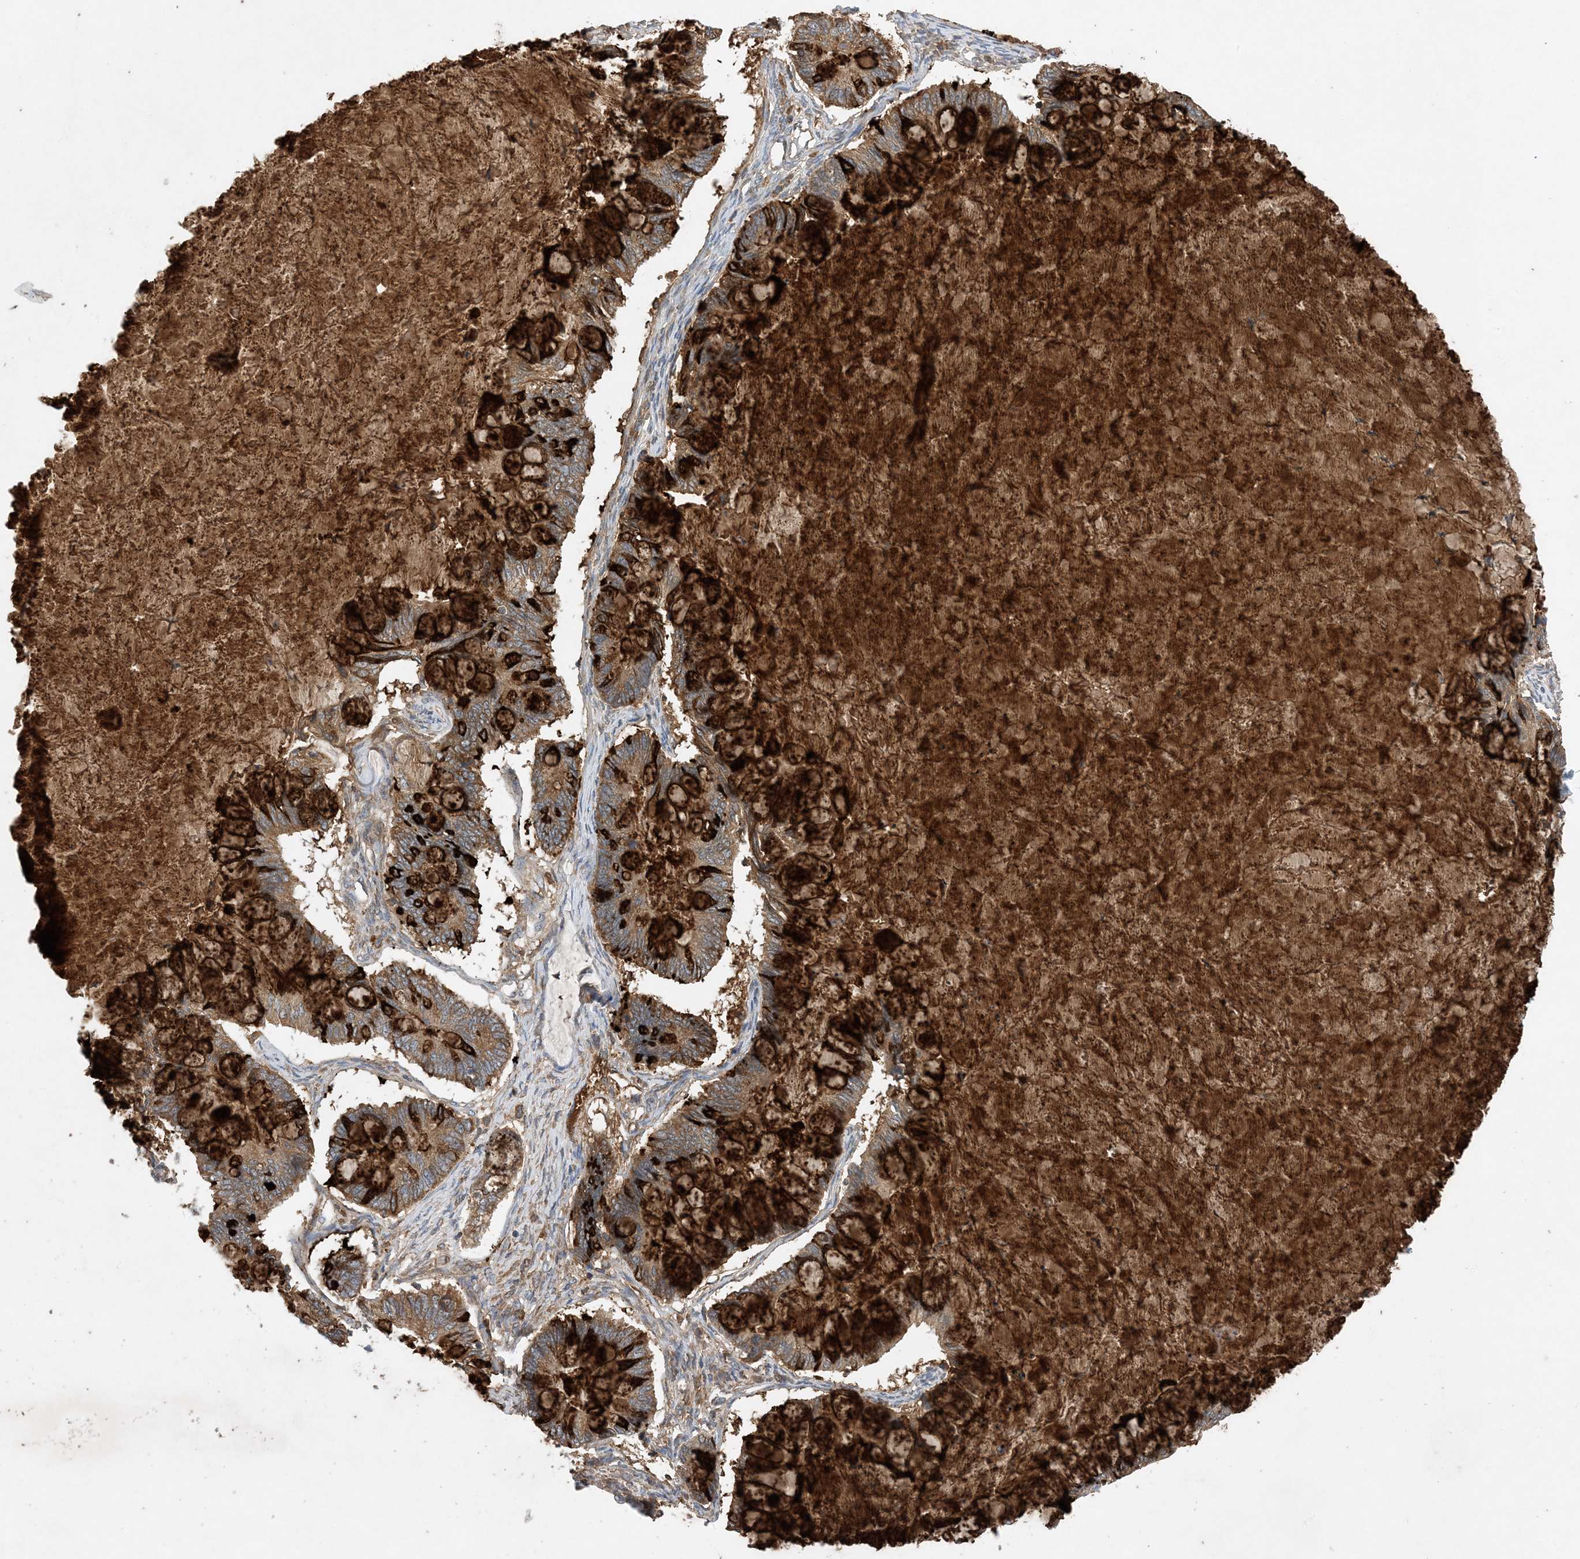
{"staining": {"intensity": "strong", "quantity": "25%-75%", "location": "cytoplasmic/membranous"}, "tissue": "ovarian cancer", "cell_type": "Tumor cells", "image_type": "cancer", "snomed": [{"axis": "morphology", "description": "Cystadenocarcinoma, mucinous, NOS"}, {"axis": "topography", "description": "Ovary"}], "caption": "Strong cytoplasmic/membranous staining is appreciated in approximately 25%-75% of tumor cells in ovarian cancer. The staining is performed using DAB (3,3'-diaminobenzidine) brown chromogen to label protein expression. The nuclei are counter-stained blue using hematoxylin.", "gene": "STK19", "patient": {"sex": "female", "age": 61}}